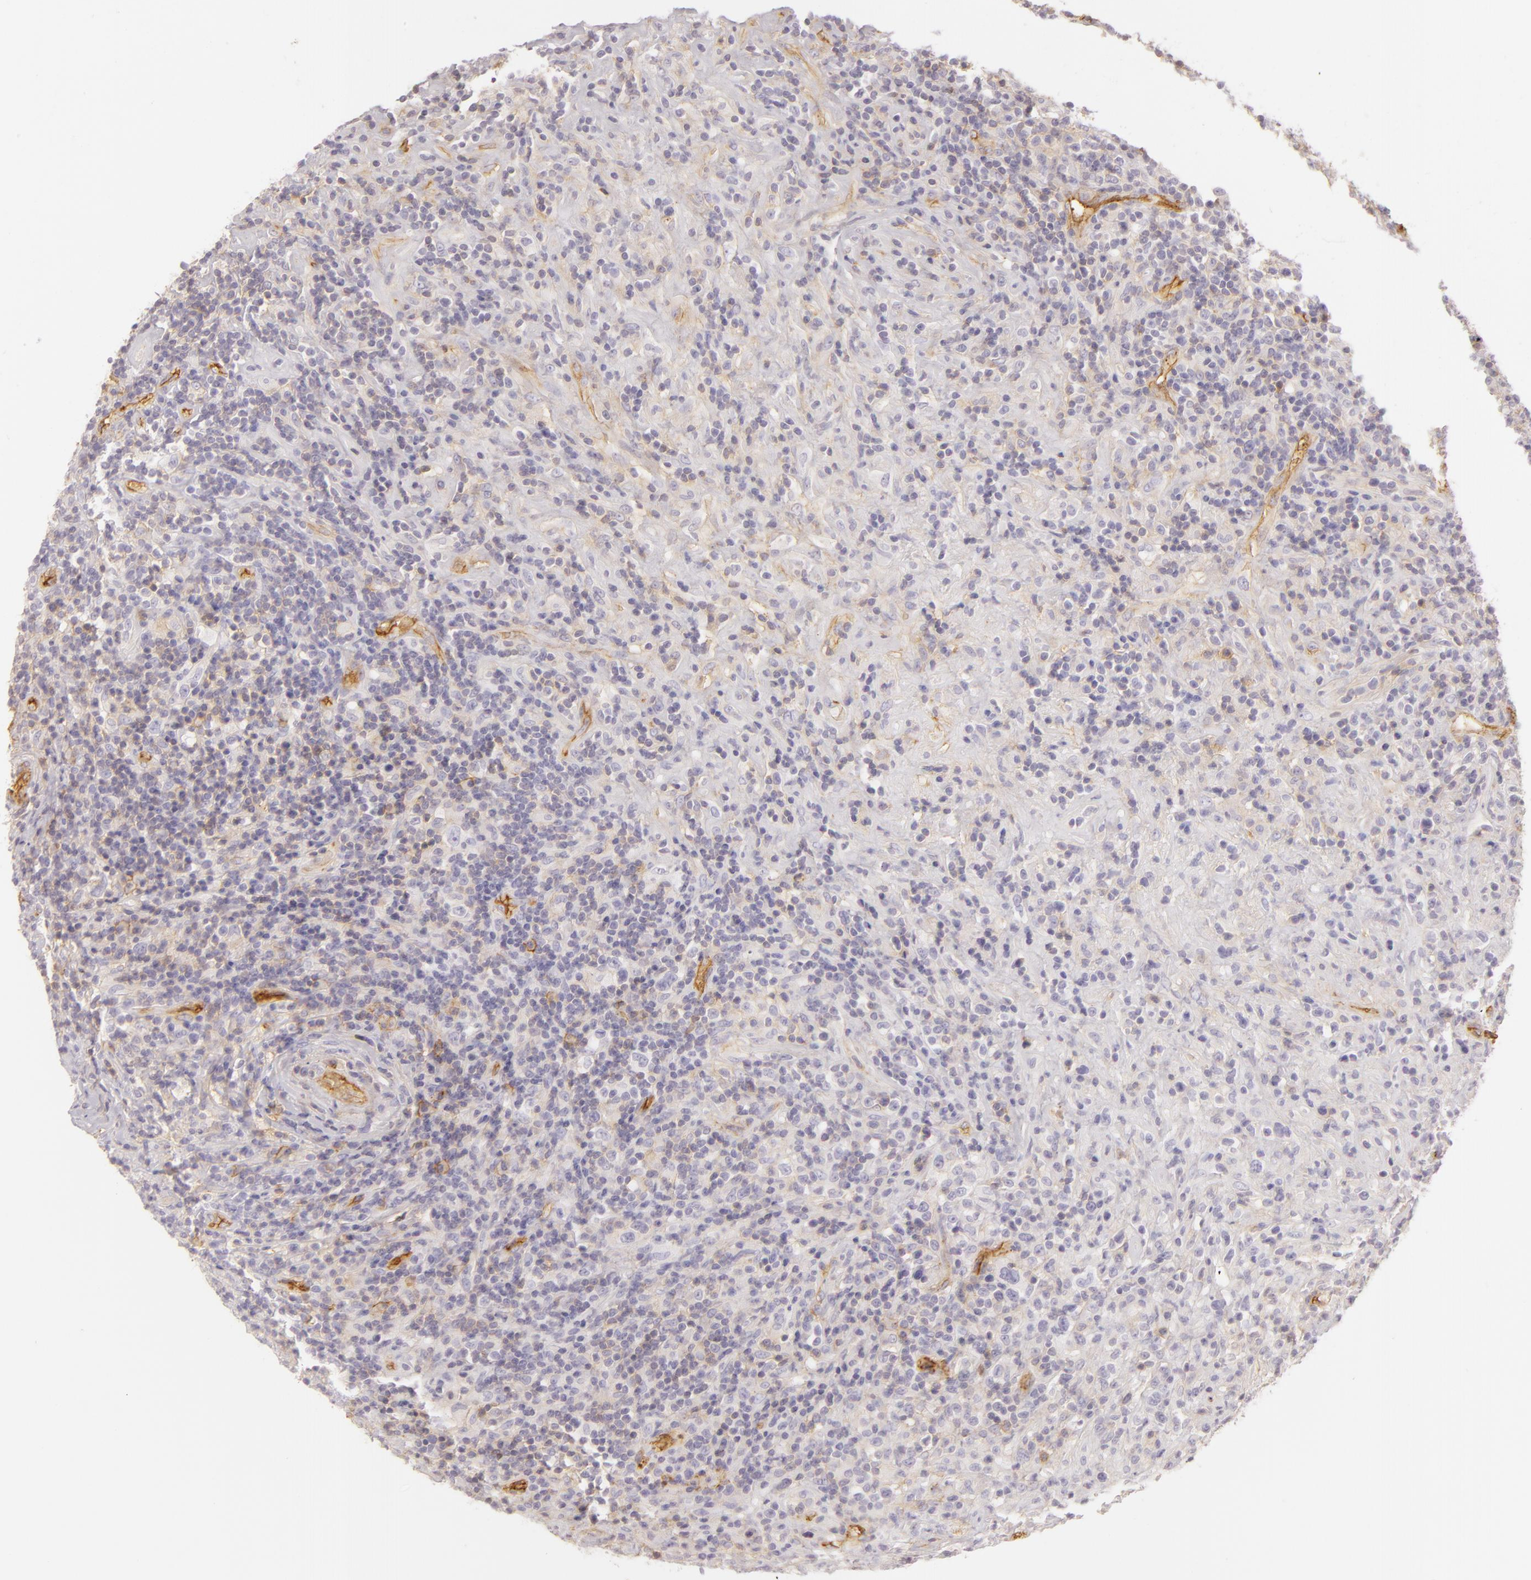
{"staining": {"intensity": "negative", "quantity": "none", "location": "none"}, "tissue": "lymphoma", "cell_type": "Tumor cells", "image_type": "cancer", "snomed": [{"axis": "morphology", "description": "Hodgkin's disease, NOS"}, {"axis": "topography", "description": "Lymph node"}], "caption": "Tumor cells are negative for protein expression in human lymphoma. (Immunohistochemistry, brightfield microscopy, high magnification).", "gene": "CD59", "patient": {"sex": "male", "age": 46}}